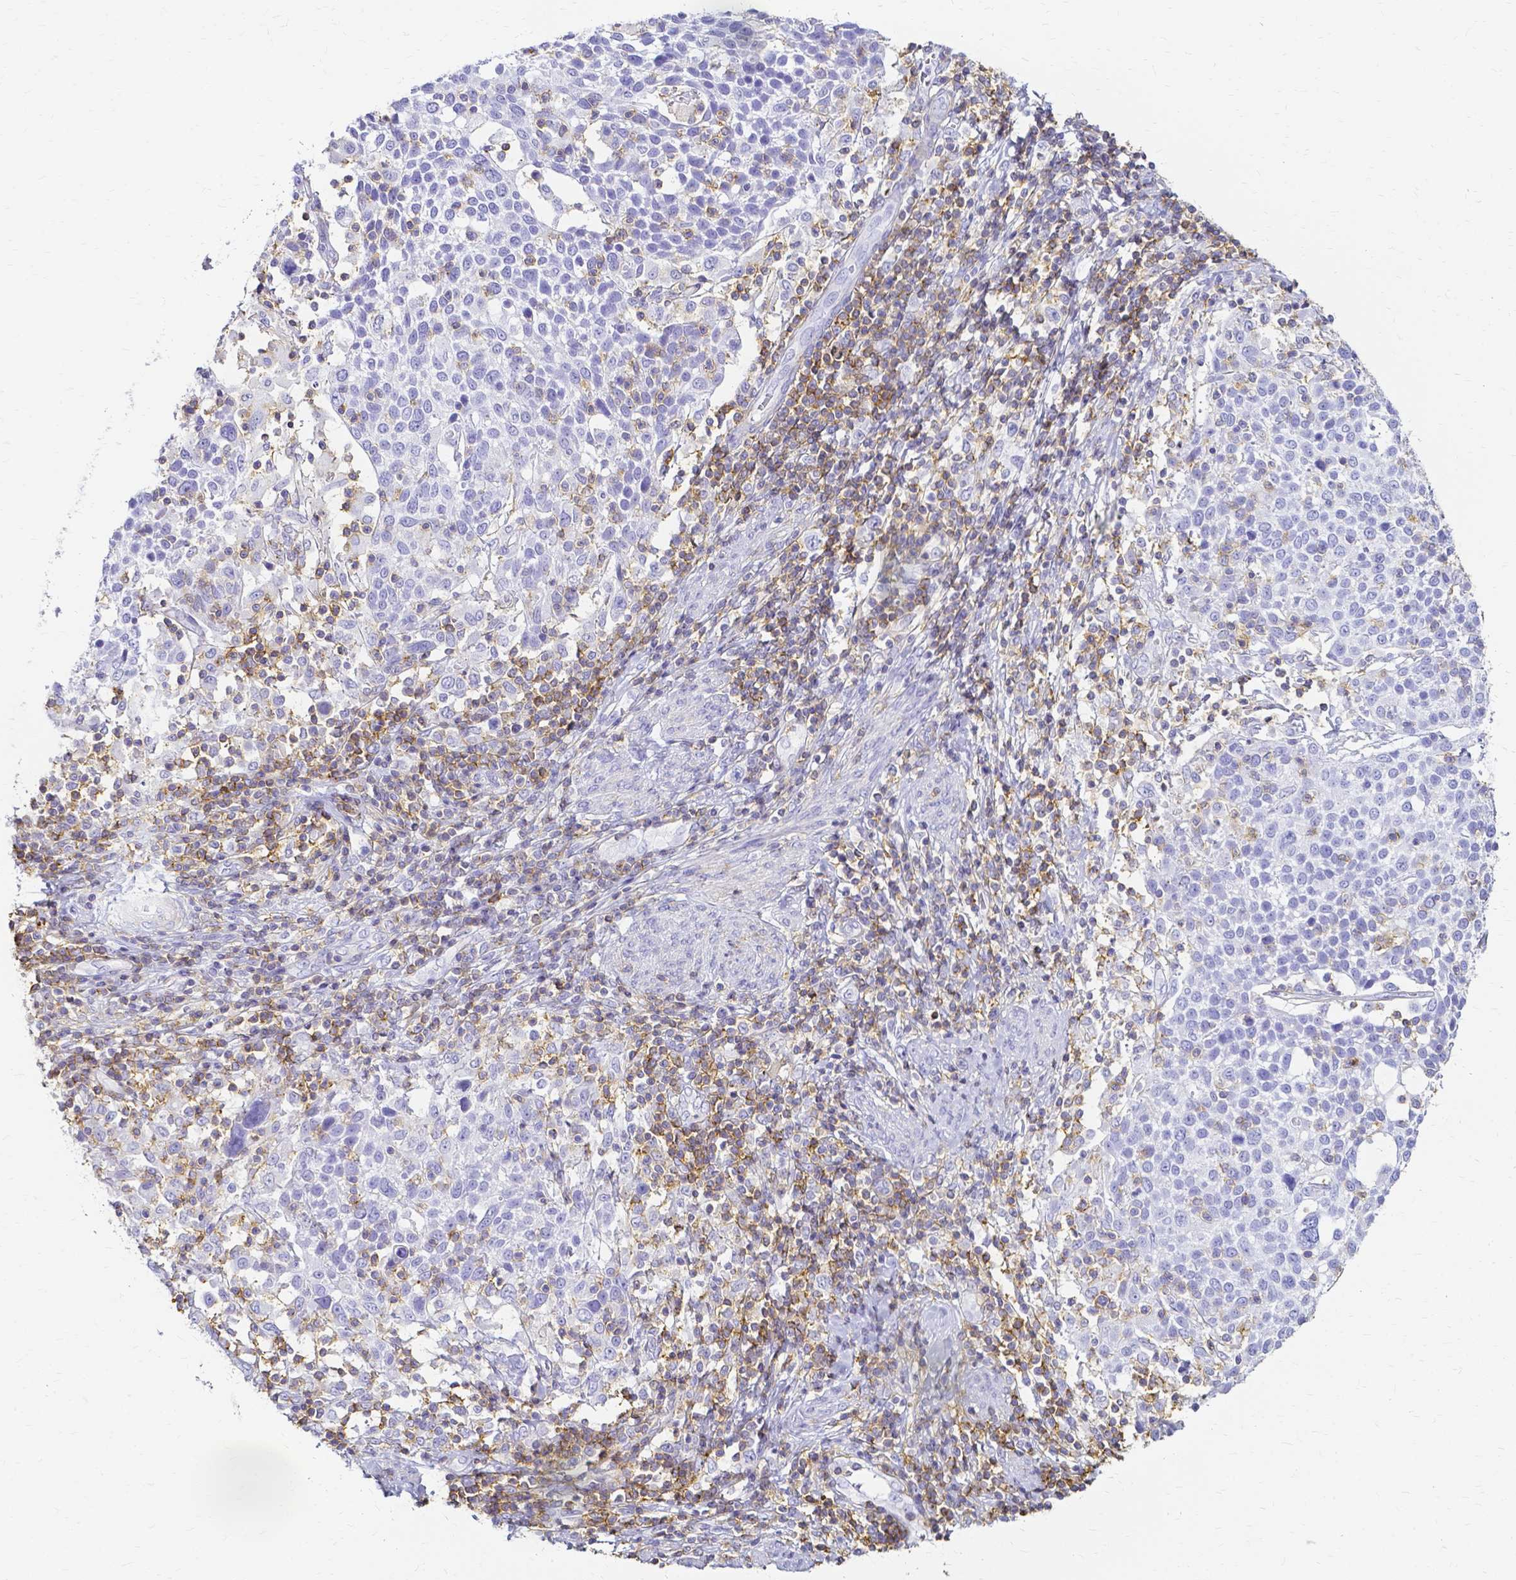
{"staining": {"intensity": "negative", "quantity": "none", "location": "none"}, "tissue": "cervical cancer", "cell_type": "Tumor cells", "image_type": "cancer", "snomed": [{"axis": "morphology", "description": "Squamous cell carcinoma, NOS"}, {"axis": "topography", "description": "Cervix"}], "caption": "A photomicrograph of human squamous cell carcinoma (cervical) is negative for staining in tumor cells.", "gene": "HSPA12A", "patient": {"sex": "female", "age": 61}}